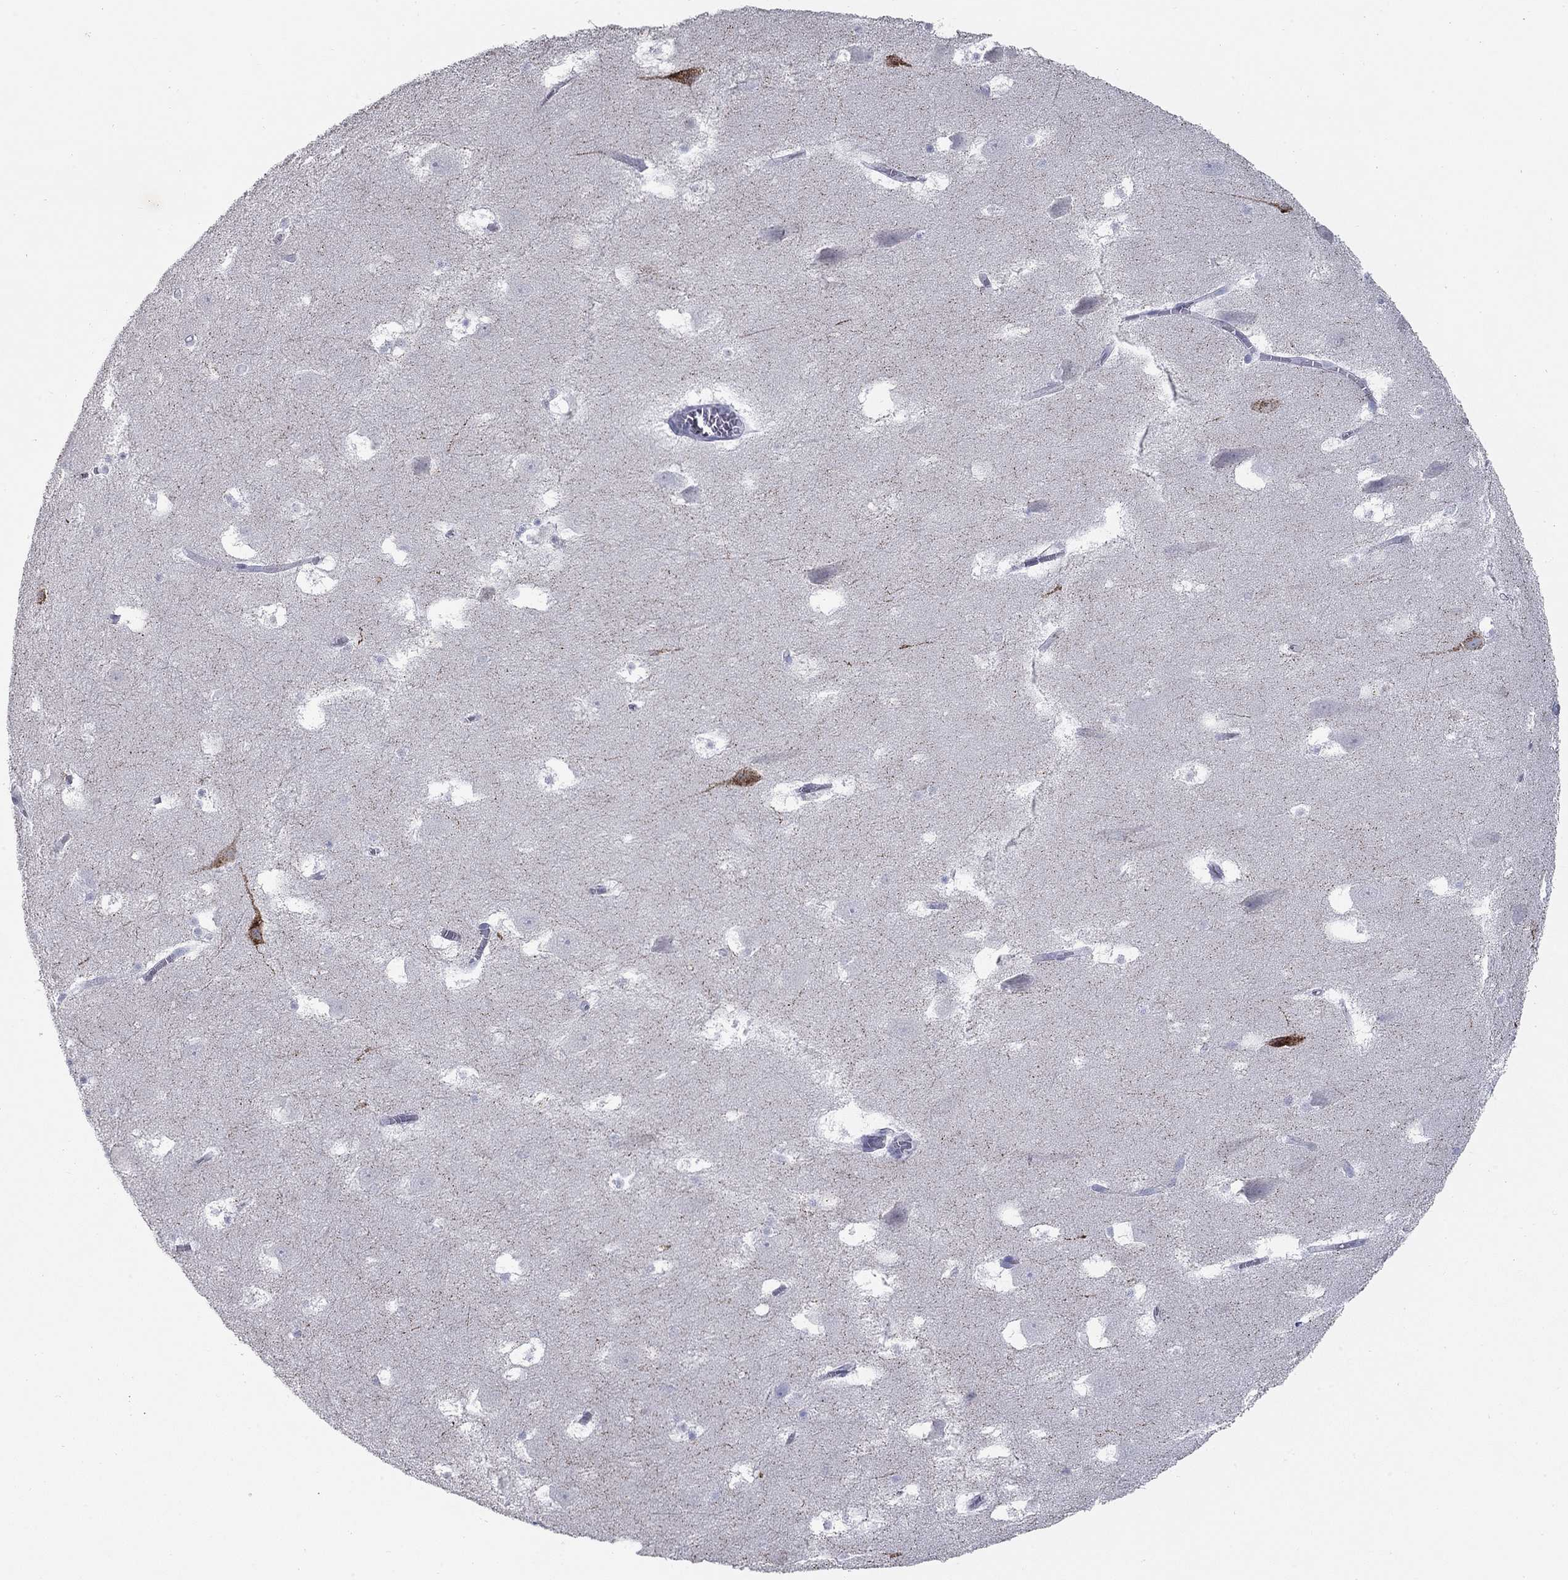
{"staining": {"intensity": "negative", "quantity": "none", "location": "none"}, "tissue": "hippocampus", "cell_type": "Glial cells", "image_type": "normal", "snomed": [{"axis": "morphology", "description": "Normal tissue, NOS"}, {"axis": "topography", "description": "Hippocampus"}], "caption": "Immunohistochemistry (IHC) micrograph of unremarkable hippocampus stained for a protein (brown), which displays no positivity in glial cells.", "gene": "TAC1", "patient": {"sex": "male", "age": 45}}